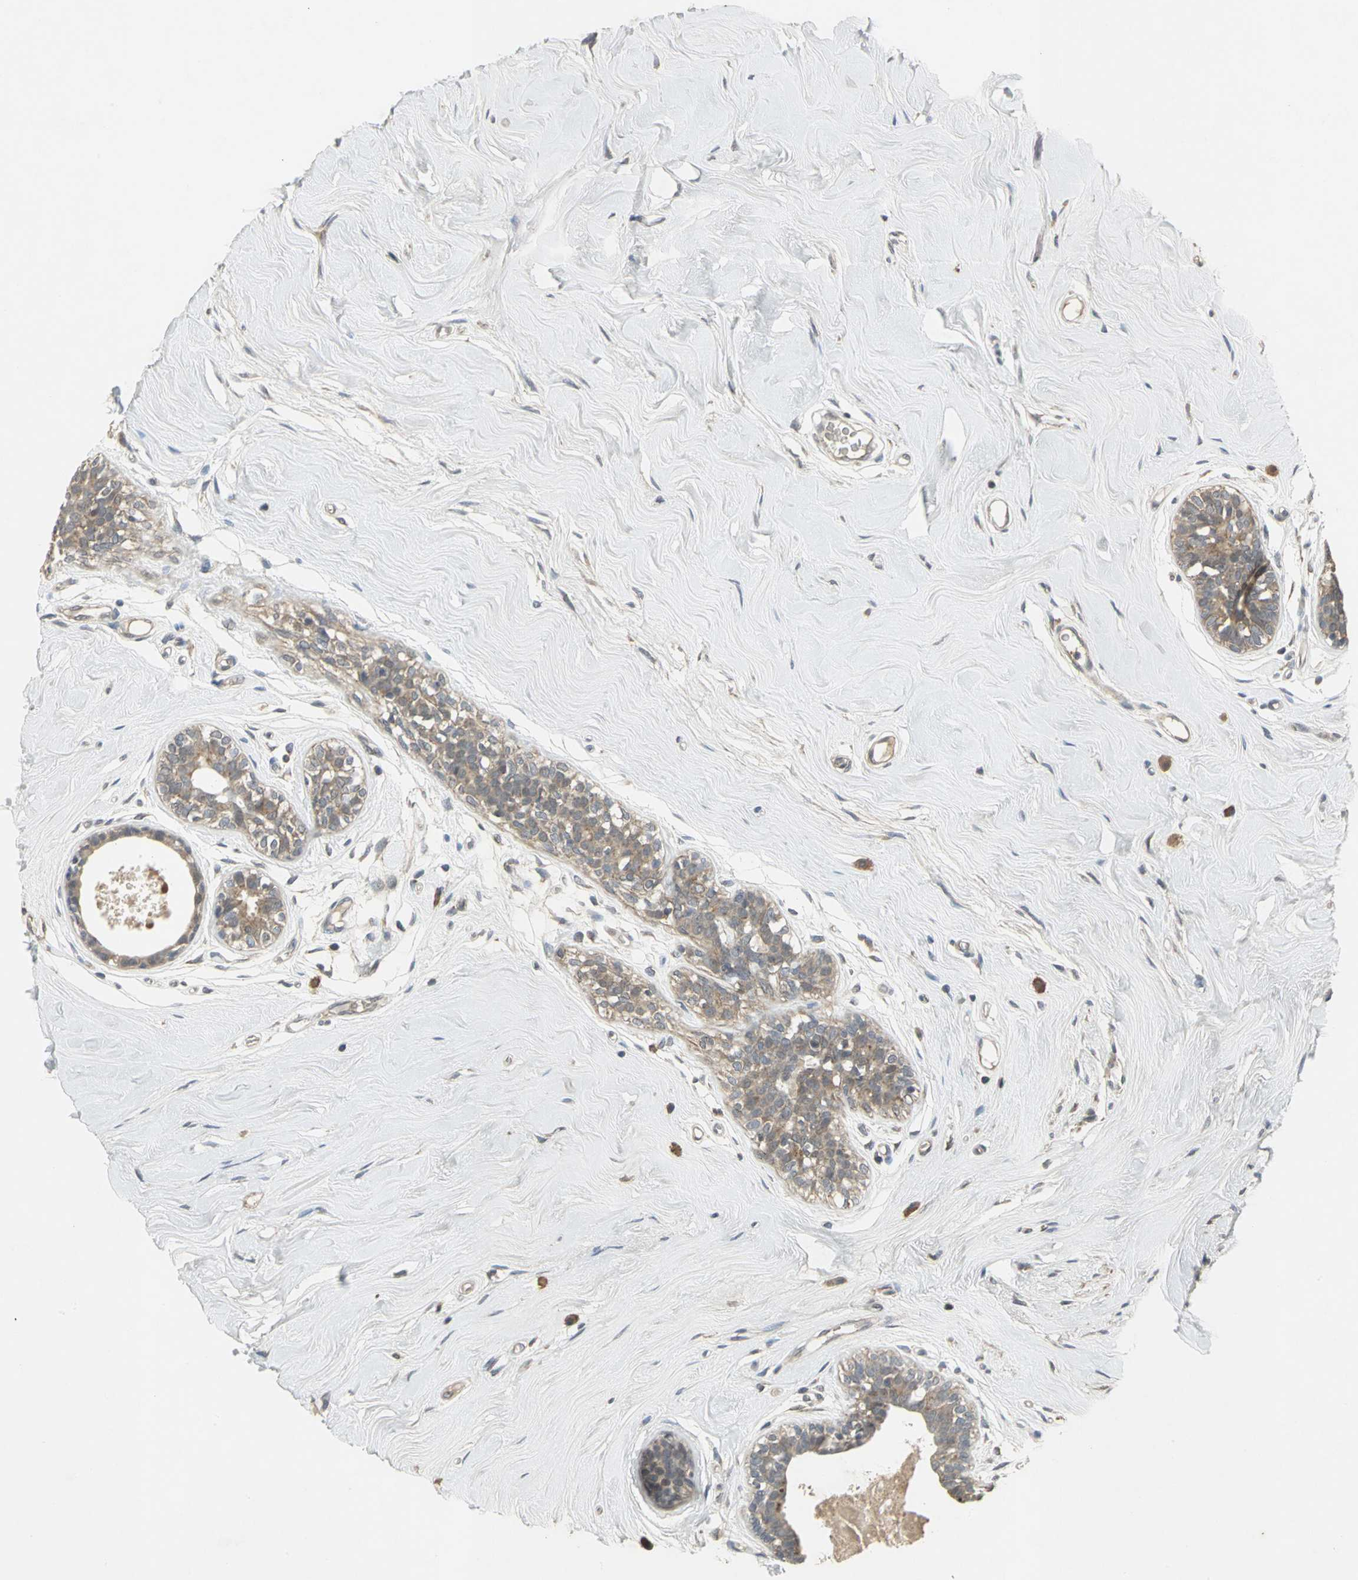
{"staining": {"intensity": "weak", "quantity": ">75%", "location": "cytoplasmic/membranous"}, "tissue": "breast cancer", "cell_type": "Tumor cells", "image_type": "cancer", "snomed": [{"axis": "morphology", "description": "Normal tissue, NOS"}, {"axis": "morphology", "description": "Duct carcinoma"}, {"axis": "topography", "description": "Breast"}], "caption": "About >75% of tumor cells in human breast cancer exhibit weak cytoplasmic/membranous protein positivity as visualized by brown immunohistochemical staining.", "gene": "KEAP1", "patient": {"sex": "female", "age": 49}}